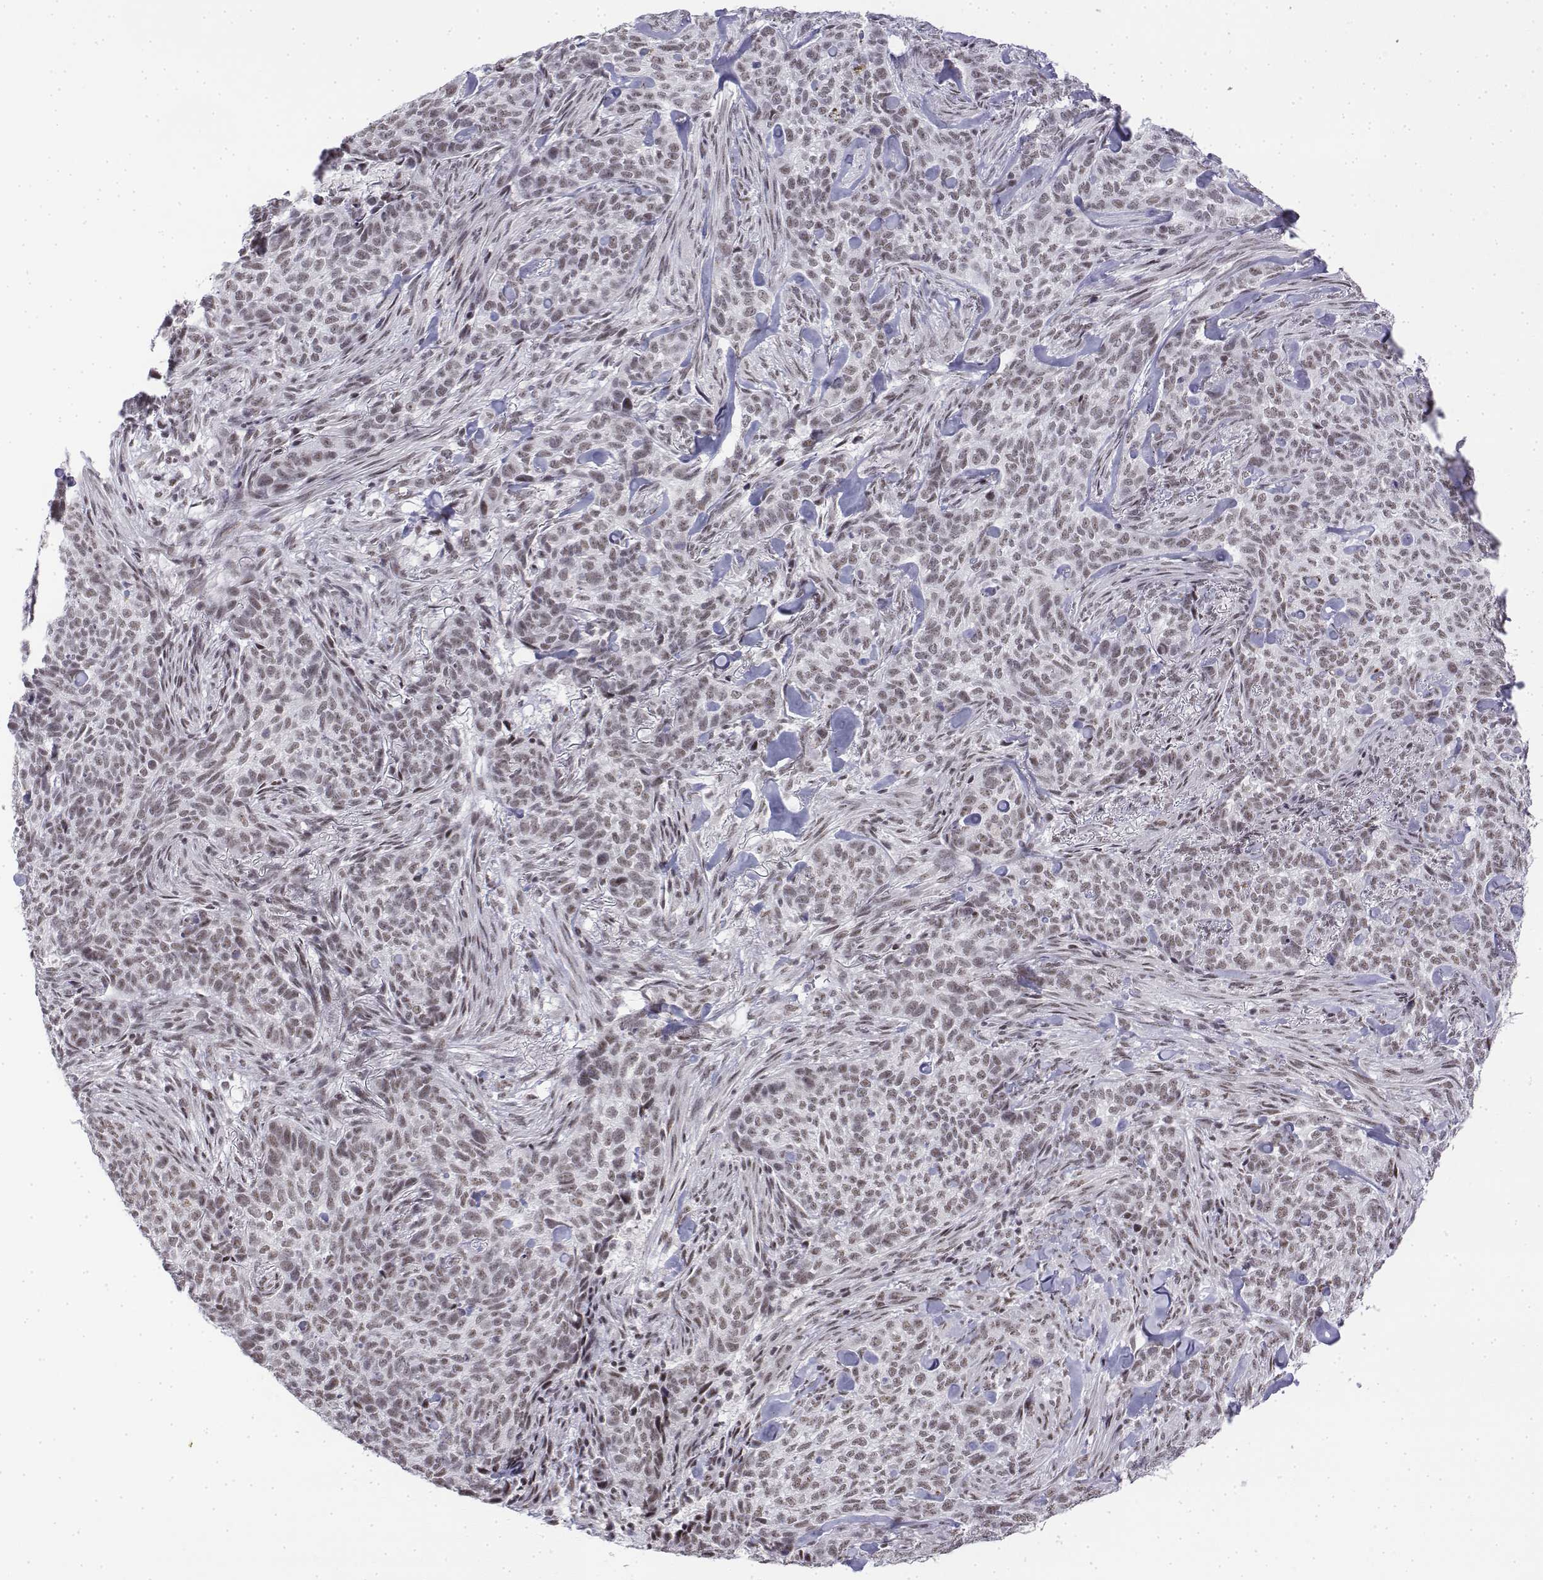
{"staining": {"intensity": "weak", "quantity": ">75%", "location": "nuclear"}, "tissue": "skin cancer", "cell_type": "Tumor cells", "image_type": "cancer", "snomed": [{"axis": "morphology", "description": "Basal cell carcinoma"}, {"axis": "topography", "description": "Skin"}], "caption": "An immunohistochemistry image of neoplastic tissue is shown. Protein staining in brown highlights weak nuclear positivity in skin cancer (basal cell carcinoma) within tumor cells. Using DAB (3,3'-diaminobenzidine) (brown) and hematoxylin (blue) stains, captured at high magnification using brightfield microscopy.", "gene": "SETD1A", "patient": {"sex": "female", "age": 69}}